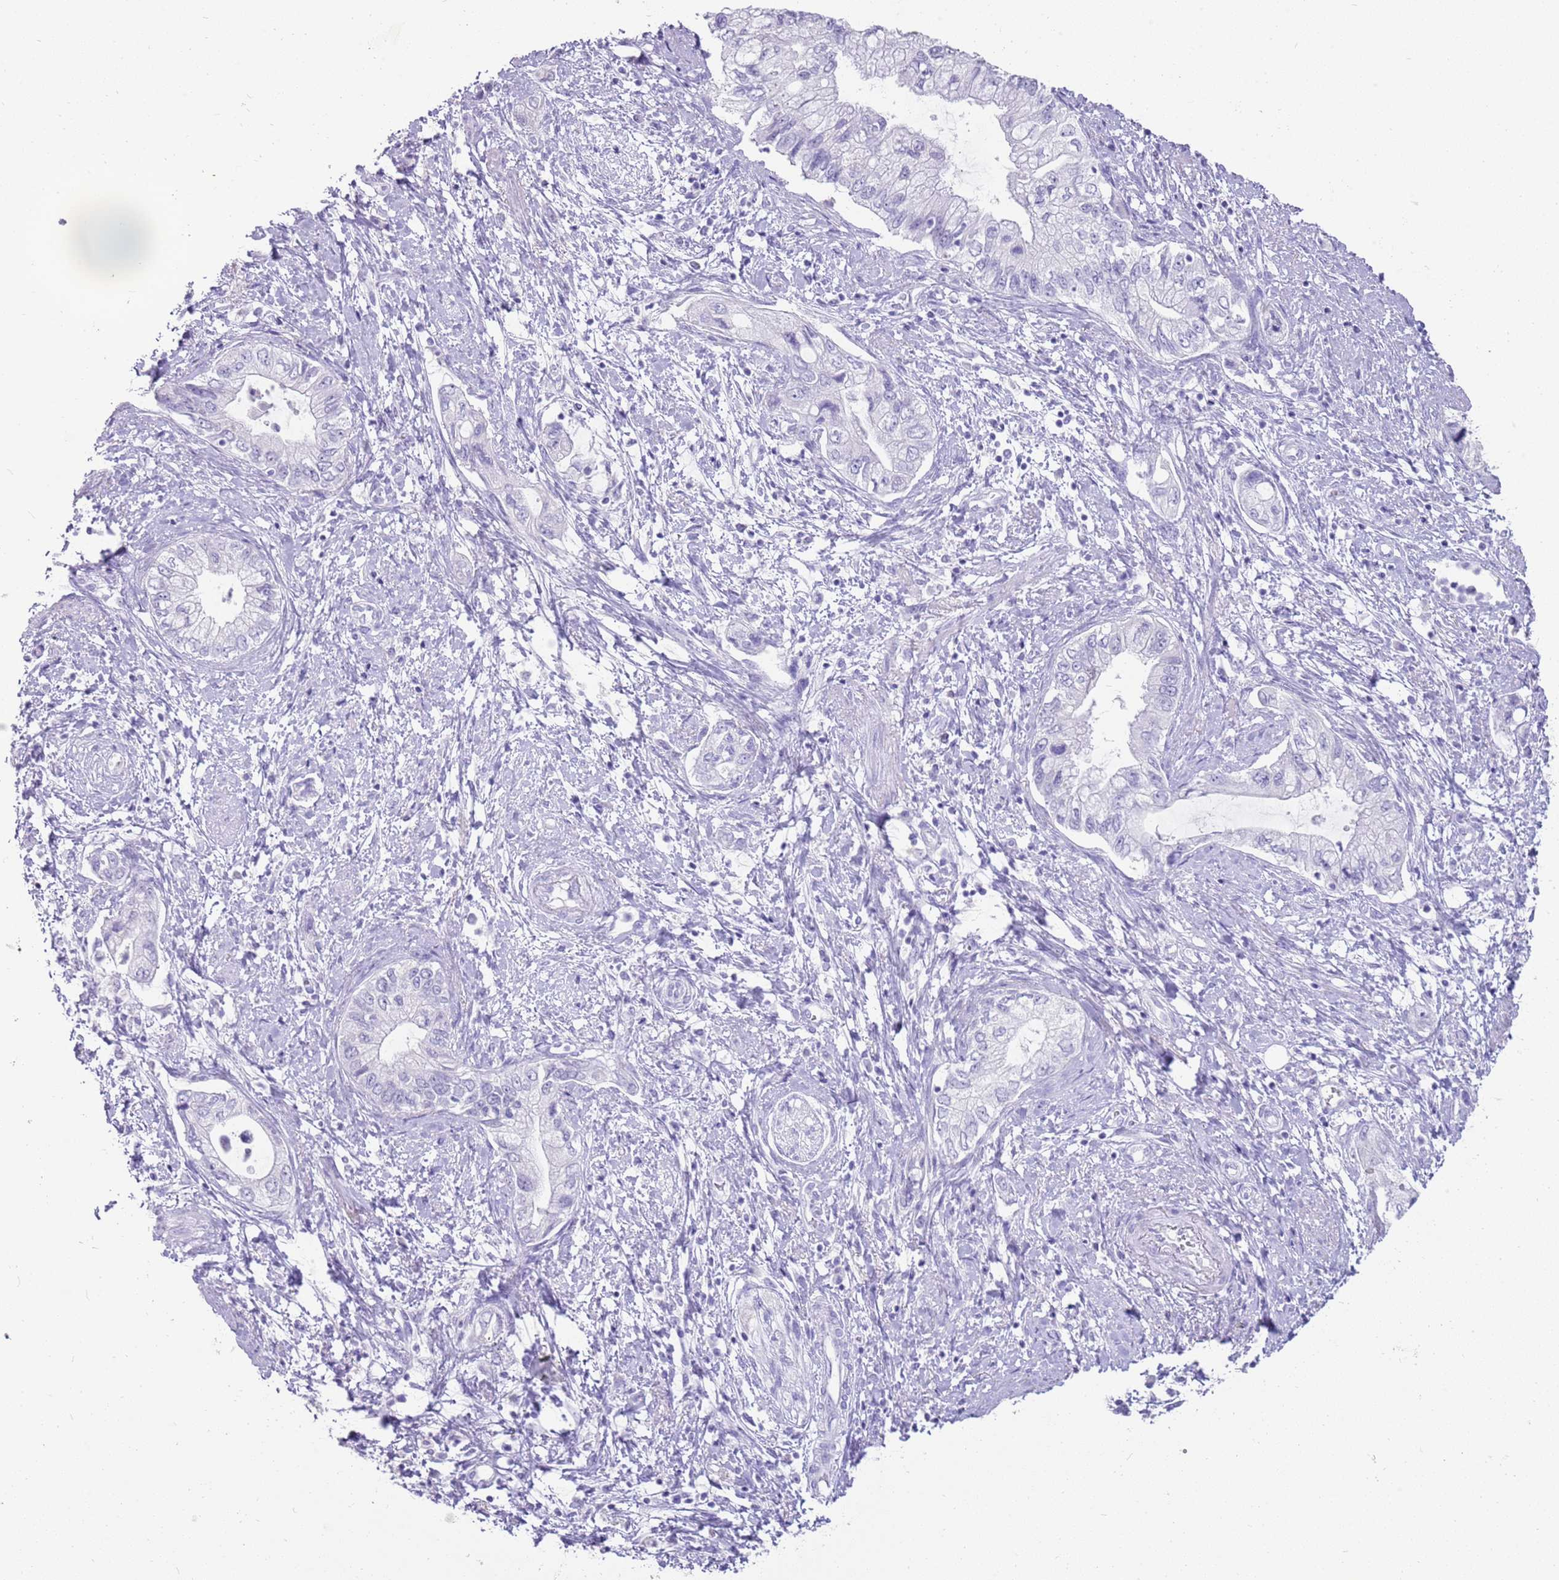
{"staining": {"intensity": "negative", "quantity": "none", "location": "none"}, "tissue": "pancreatic cancer", "cell_type": "Tumor cells", "image_type": "cancer", "snomed": [{"axis": "morphology", "description": "Adenocarcinoma, NOS"}, {"axis": "topography", "description": "Pancreas"}], "caption": "An immunohistochemistry (IHC) image of adenocarcinoma (pancreatic) is shown. There is no staining in tumor cells of adenocarcinoma (pancreatic). The staining is performed using DAB (3,3'-diaminobenzidine) brown chromogen with nuclei counter-stained in using hematoxylin.", "gene": "NBPF3", "patient": {"sex": "female", "age": 73}}